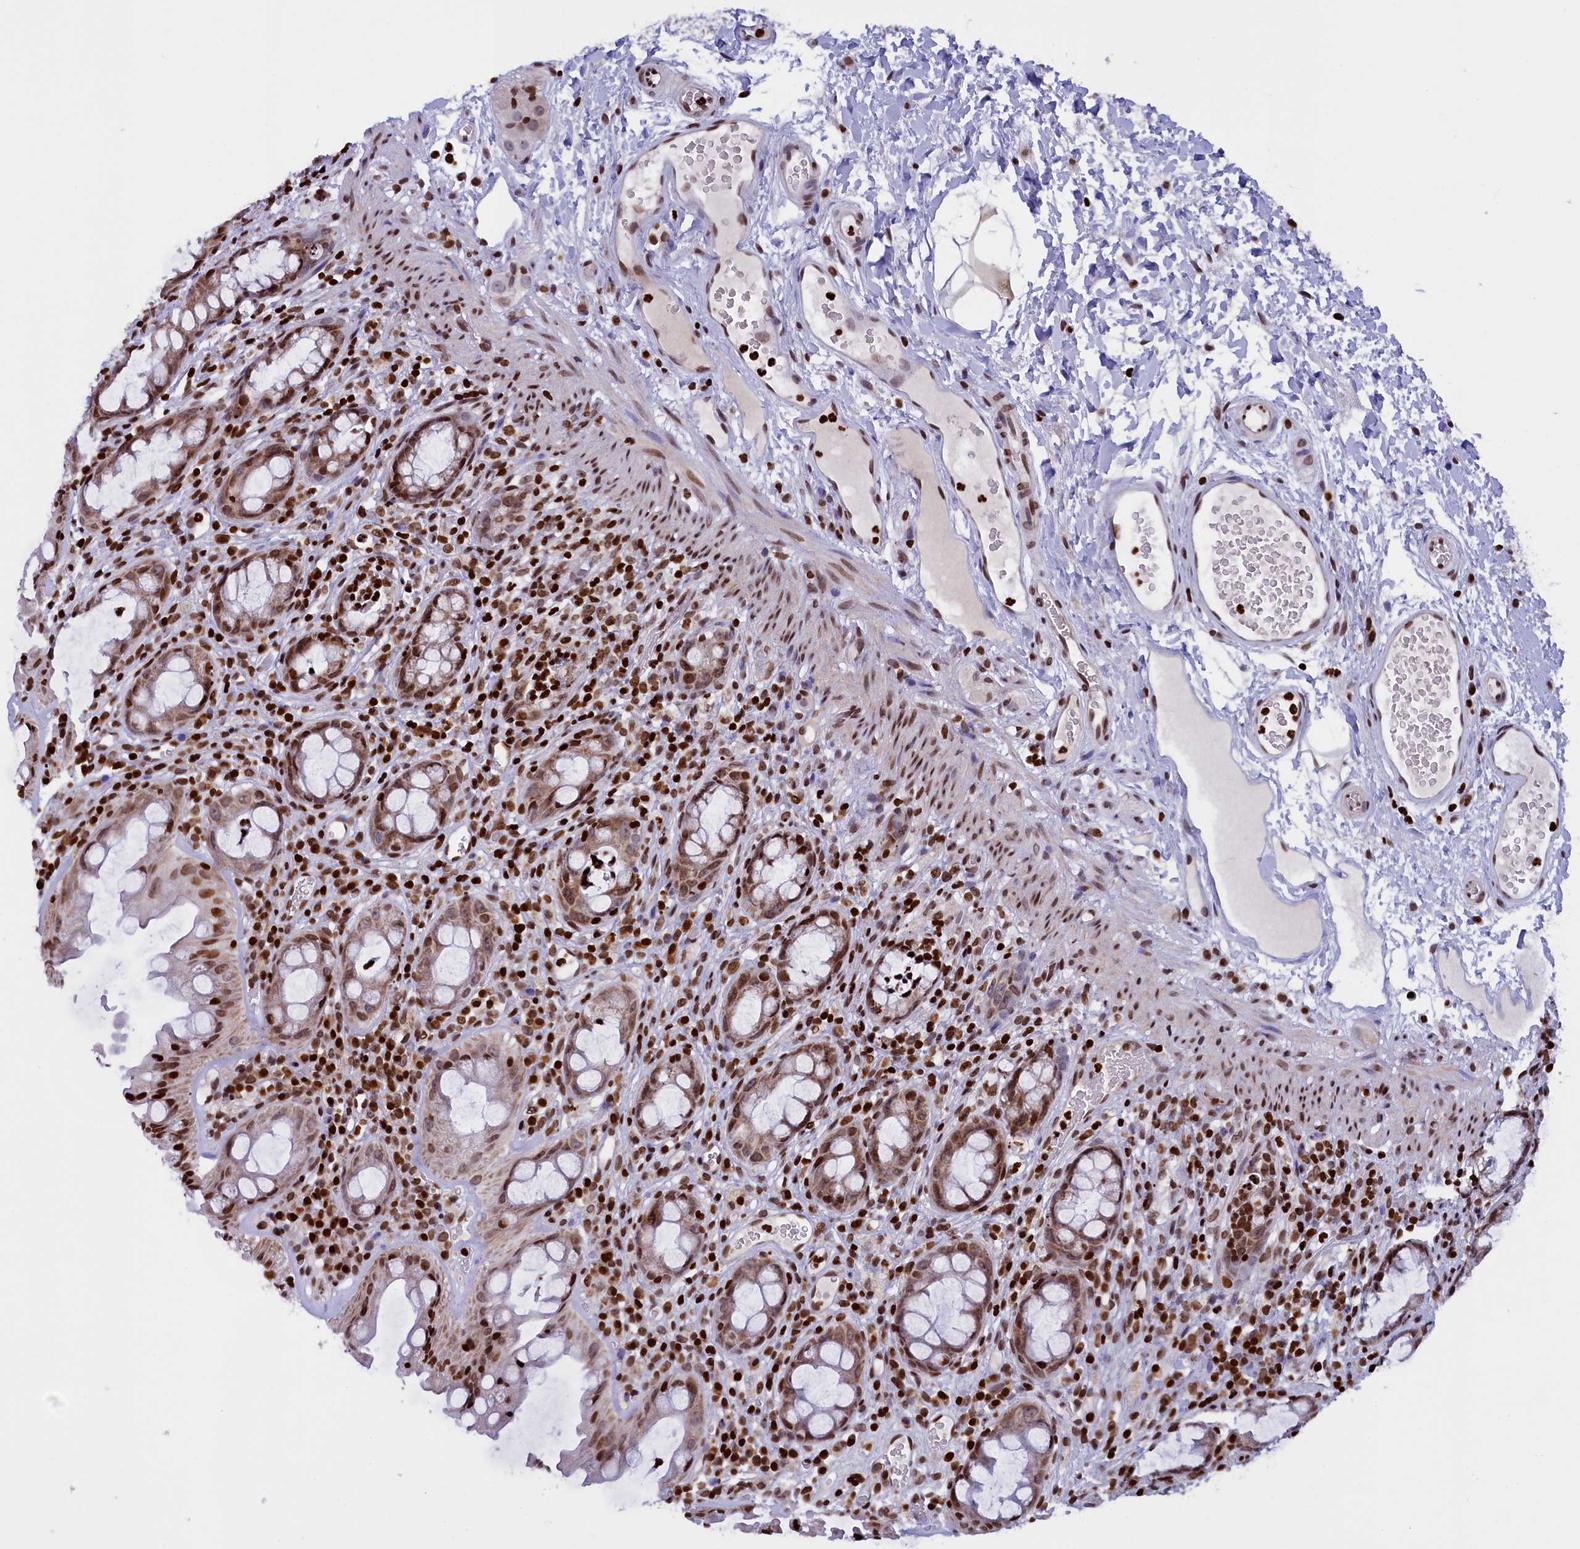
{"staining": {"intensity": "strong", "quantity": ">75%", "location": "nuclear"}, "tissue": "rectum", "cell_type": "Glandular cells", "image_type": "normal", "snomed": [{"axis": "morphology", "description": "Normal tissue, NOS"}, {"axis": "topography", "description": "Rectum"}], "caption": "Rectum stained with immunohistochemistry (IHC) reveals strong nuclear staining in approximately >75% of glandular cells. (DAB = brown stain, brightfield microscopy at high magnification).", "gene": "TIMM29", "patient": {"sex": "female", "age": 57}}